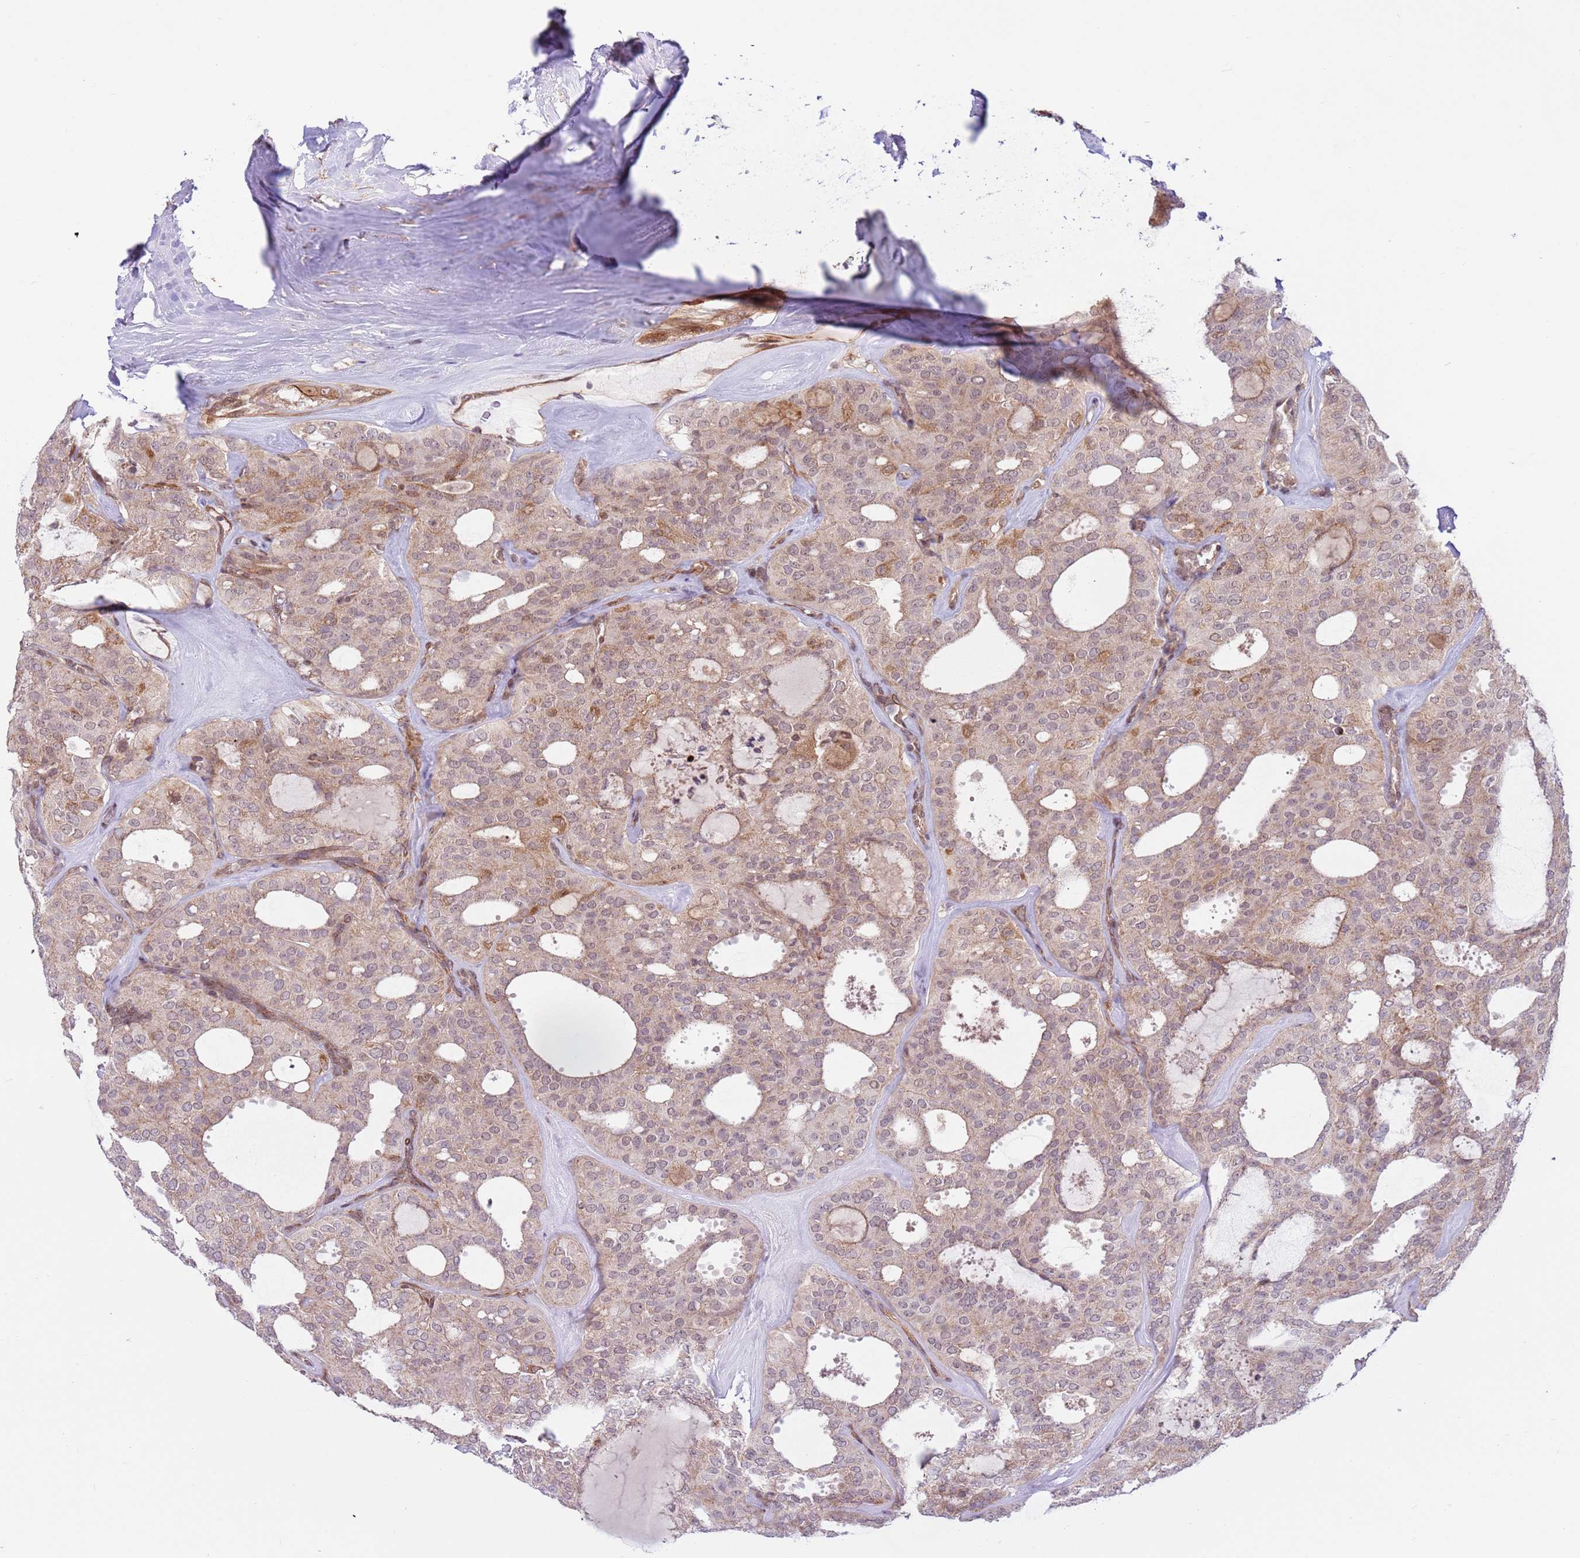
{"staining": {"intensity": "weak", "quantity": "<25%", "location": "cytoplasmic/membranous"}, "tissue": "thyroid cancer", "cell_type": "Tumor cells", "image_type": "cancer", "snomed": [{"axis": "morphology", "description": "Follicular adenoma carcinoma, NOS"}, {"axis": "topography", "description": "Thyroid gland"}], "caption": "An image of human thyroid cancer (follicular adenoma carcinoma) is negative for staining in tumor cells.", "gene": "DCAF4", "patient": {"sex": "male", "age": 75}}